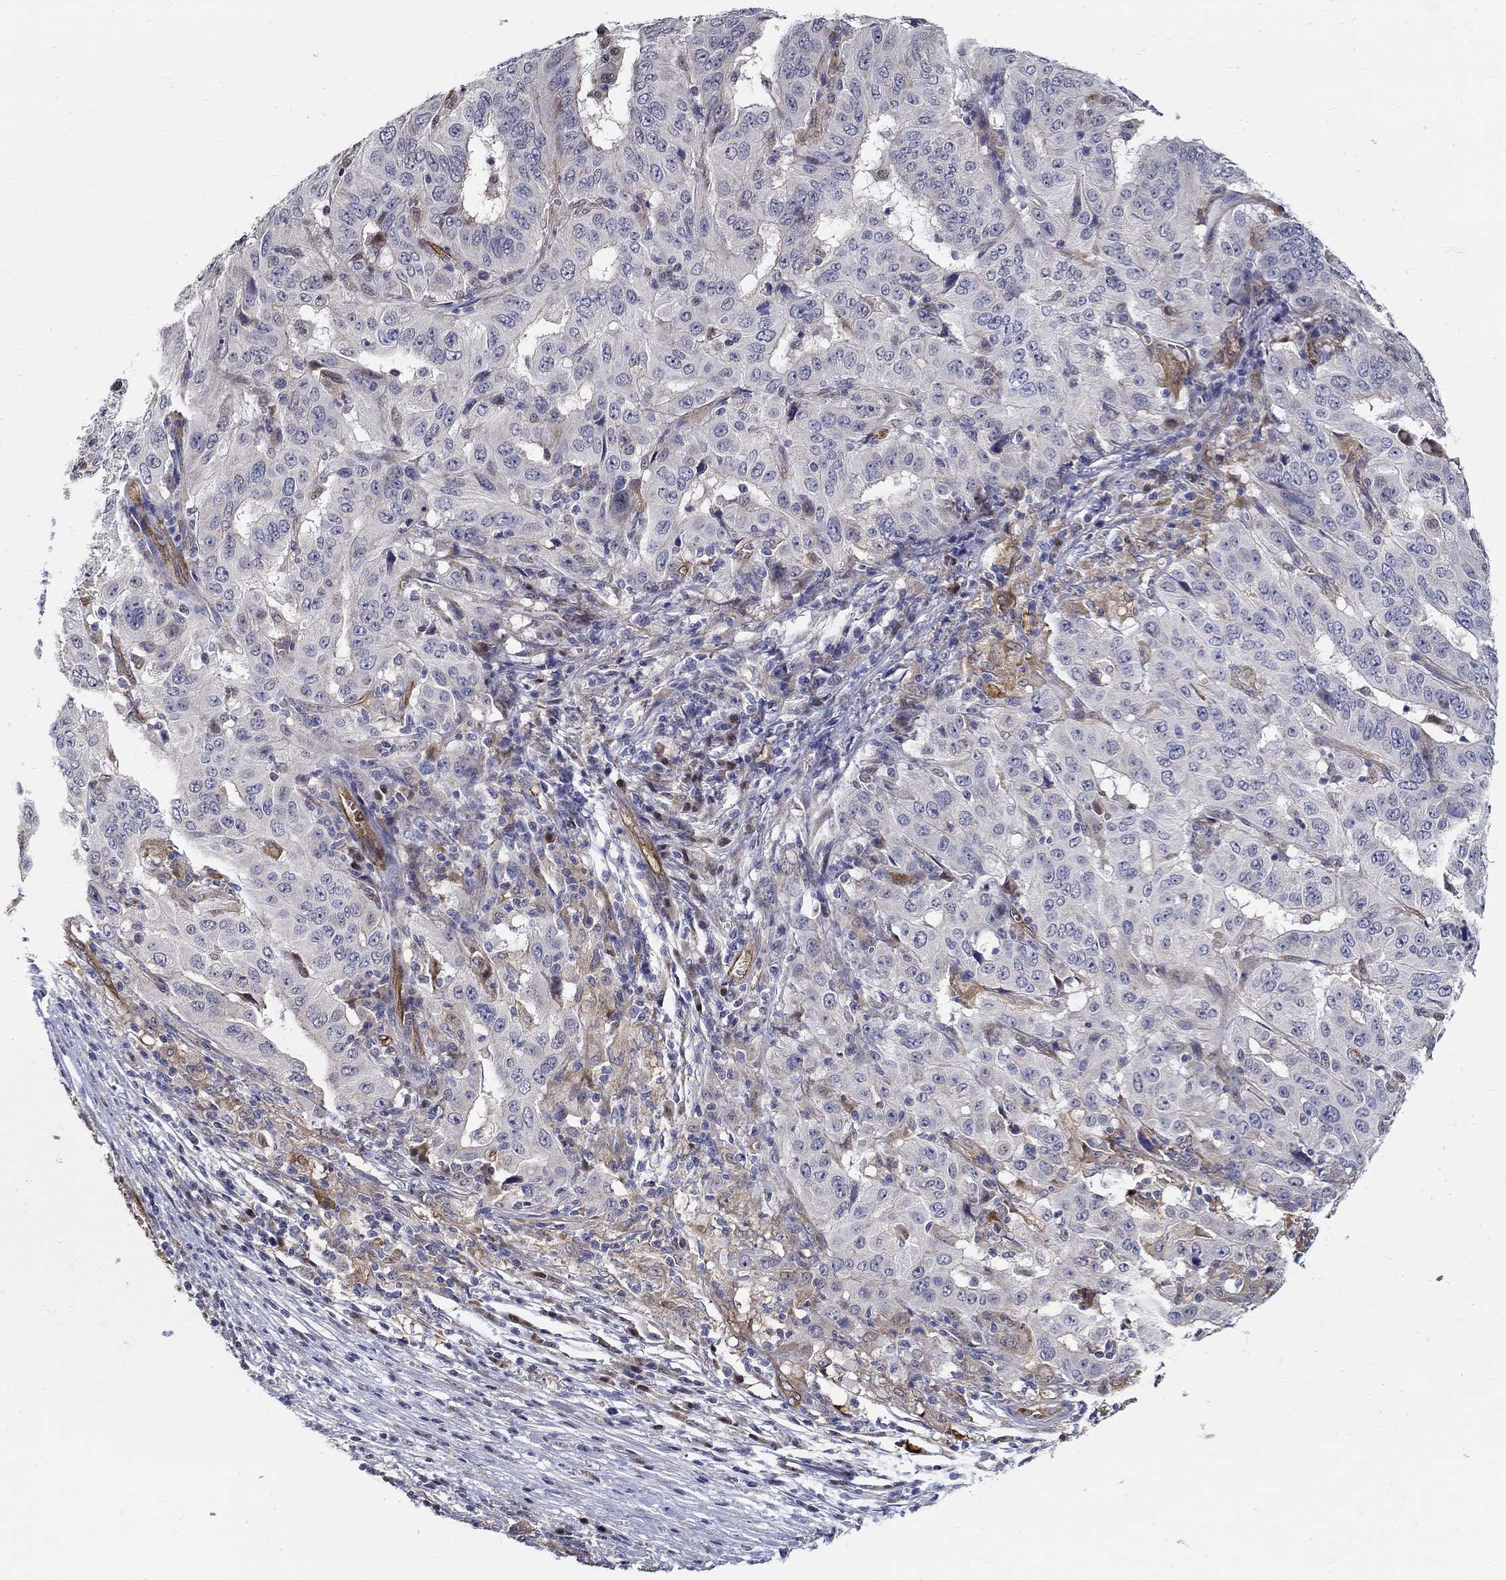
{"staining": {"intensity": "negative", "quantity": "none", "location": "none"}, "tissue": "pancreatic cancer", "cell_type": "Tumor cells", "image_type": "cancer", "snomed": [{"axis": "morphology", "description": "Adenocarcinoma, NOS"}, {"axis": "topography", "description": "Pancreas"}], "caption": "Pancreatic cancer (adenocarcinoma) stained for a protein using immunohistochemistry (IHC) shows no positivity tumor cells.", "gene": "C16orf46", "patient": {"sex": "male", "age": 63}}